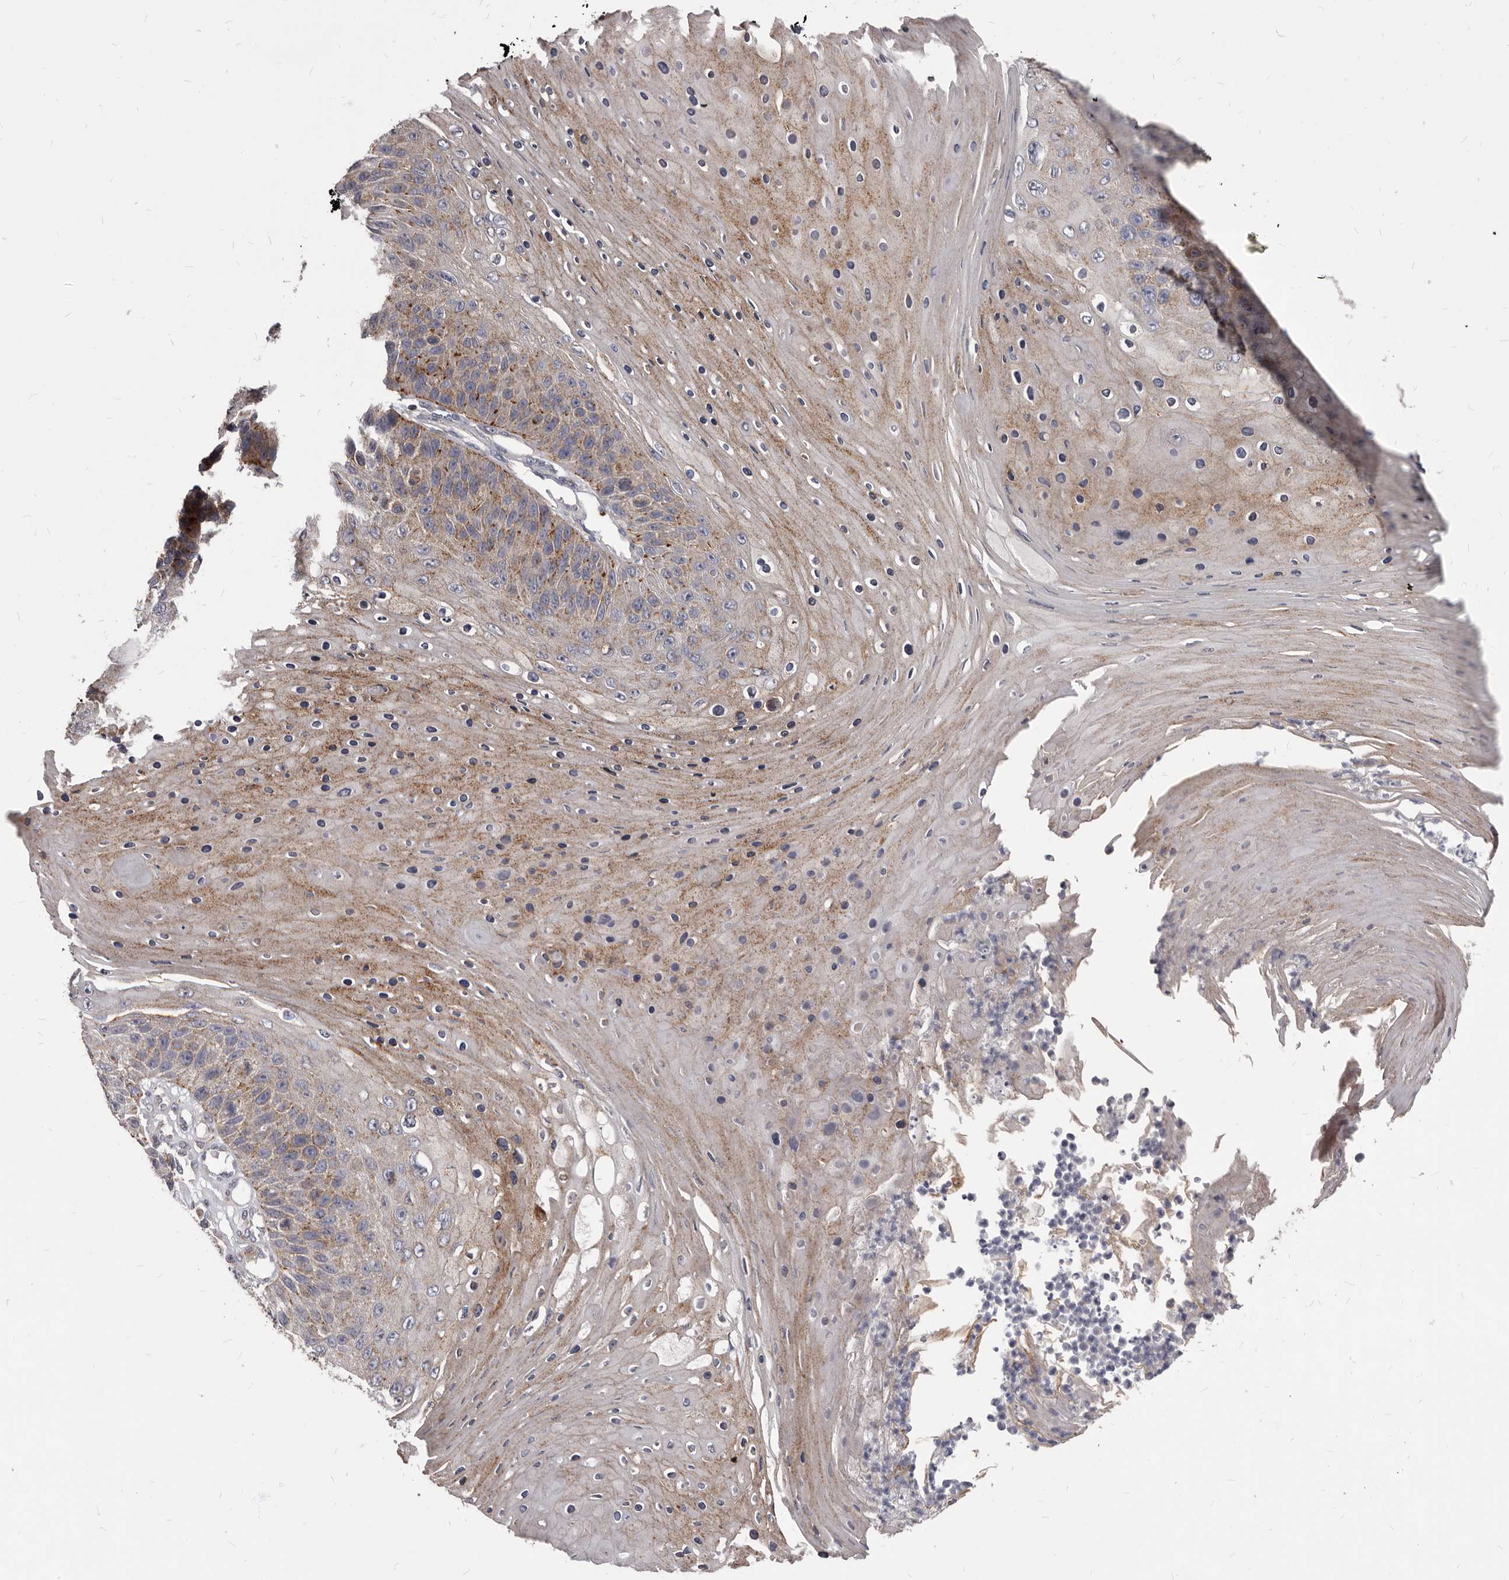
{"staining": {"intensity": "moderate", "quantity": "25%-75%", "location": "cytoplasmic/membranous"}, "tissue": "skin cancer", "cell_type": "Tumor cells", "image_type": "cancer", "snomed": [{"axis": "morphology", "description": "Squamous cell carcinoma, NOS"}, {"axis": "topography", "description": "Skin"}], "caption": "DAB (3,3'-diaminobenzidine) immunohistochemical staining of skin cancer demonstrates moderate cytoplasmic/membranous protein positivity in approximately 25%-75% of tumor cells.", "gene": "PI4K2A", "patient": {"sex": "female", "age": 88}}